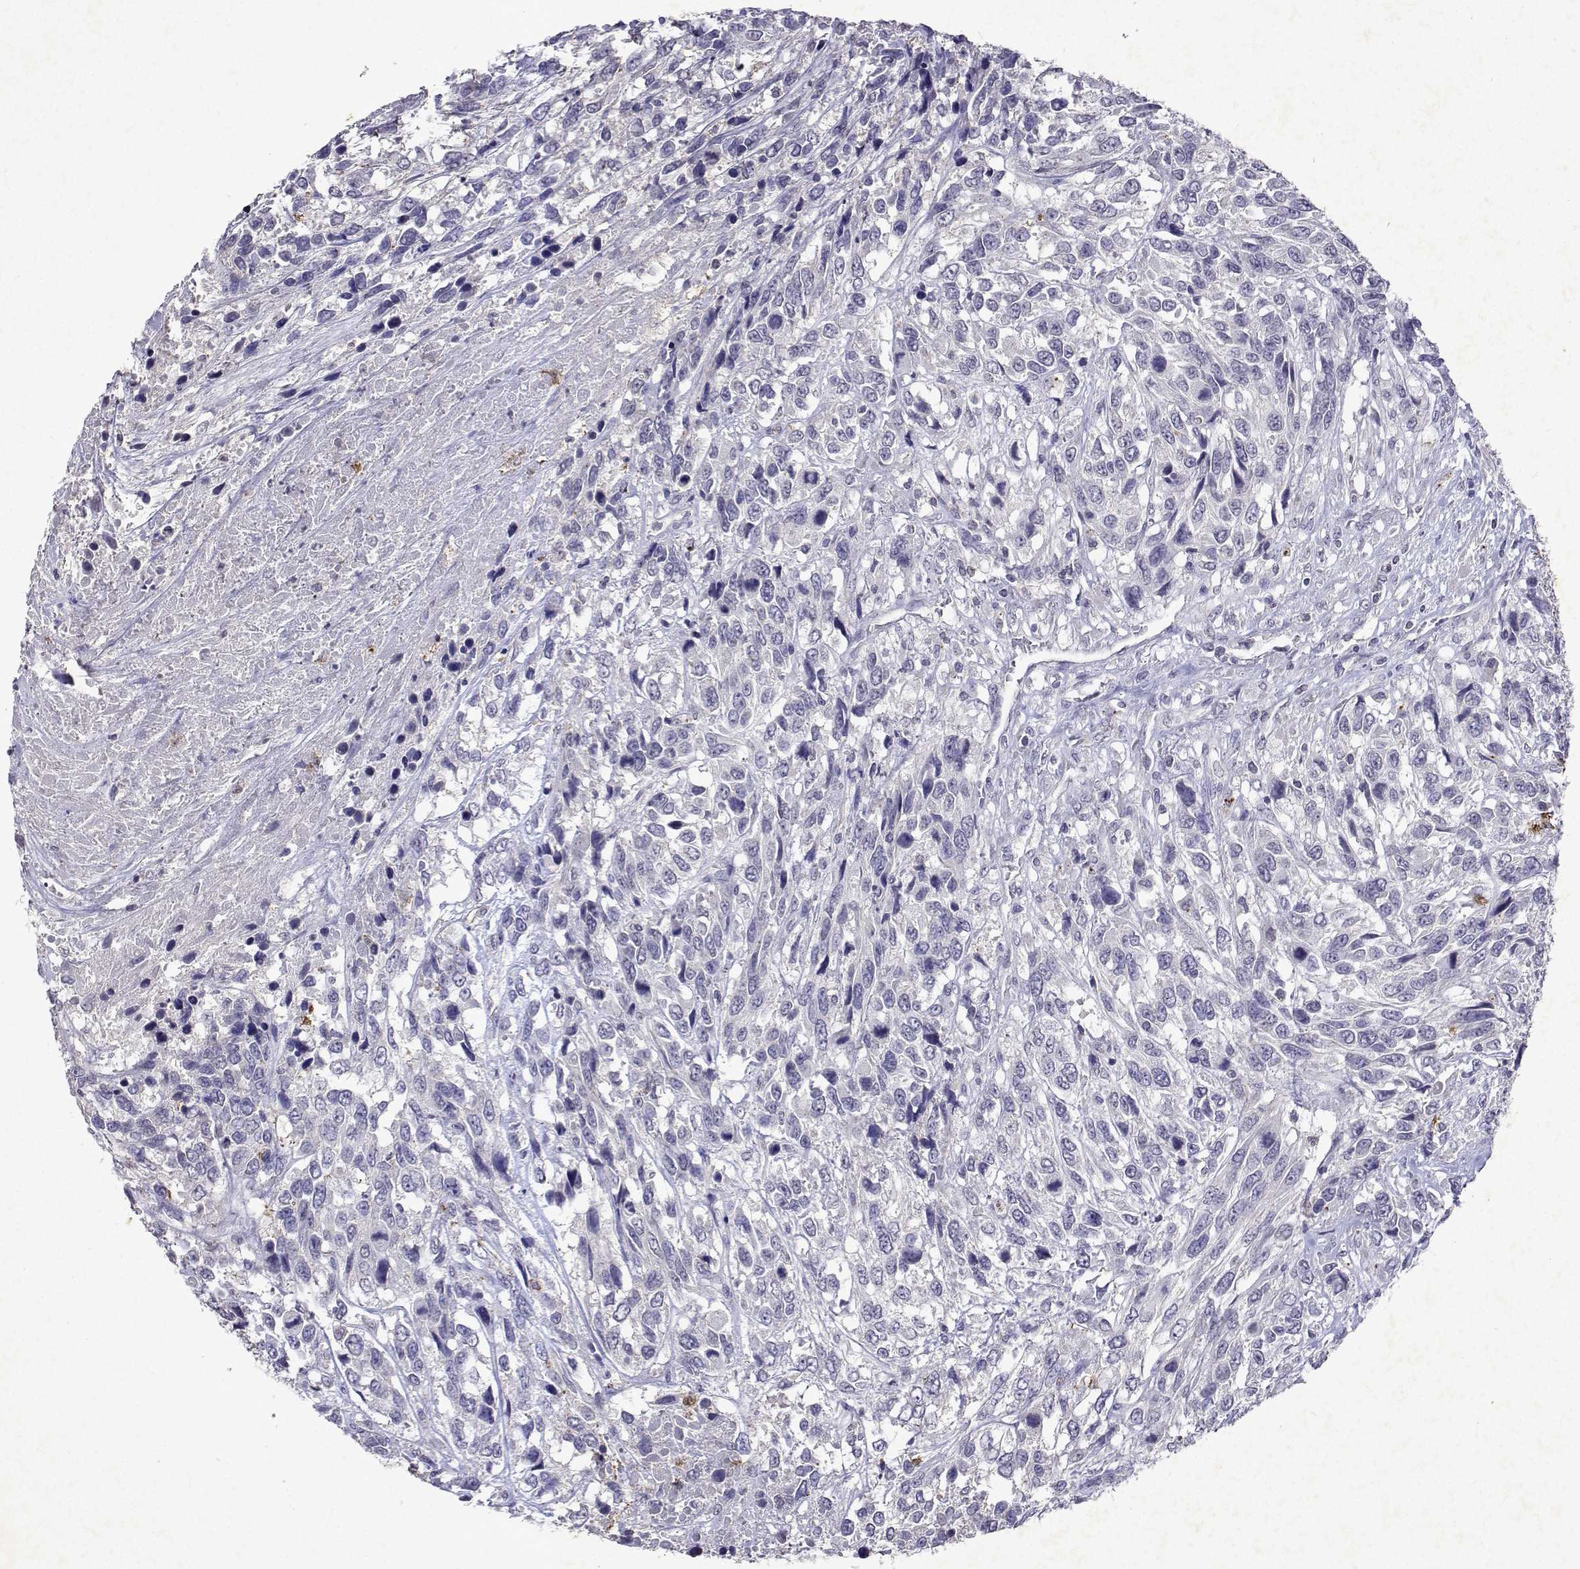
{"staining": {"intensity": "negative", "quantity": "none", "location": "none"}, "tissue": "urothelial cancer", "cell_type": "Tumor cells", "image_type": "cancer", "snomed": [{"axis": "morphology", "description": "Urothelial carcinoma, High grade"}, {"axis": "topography", "description": "Urinary bladder"}], "caption": "Tumor cells show no significant protein expression in urothelial cancer. The staining is performed using DAB (3,3'-diaminobenzidine) brown chromogen with nuclei counter-stained in using hematoxylin.", "gene": "DUSP28", "patient": {"sex": "female", "age": 70}}